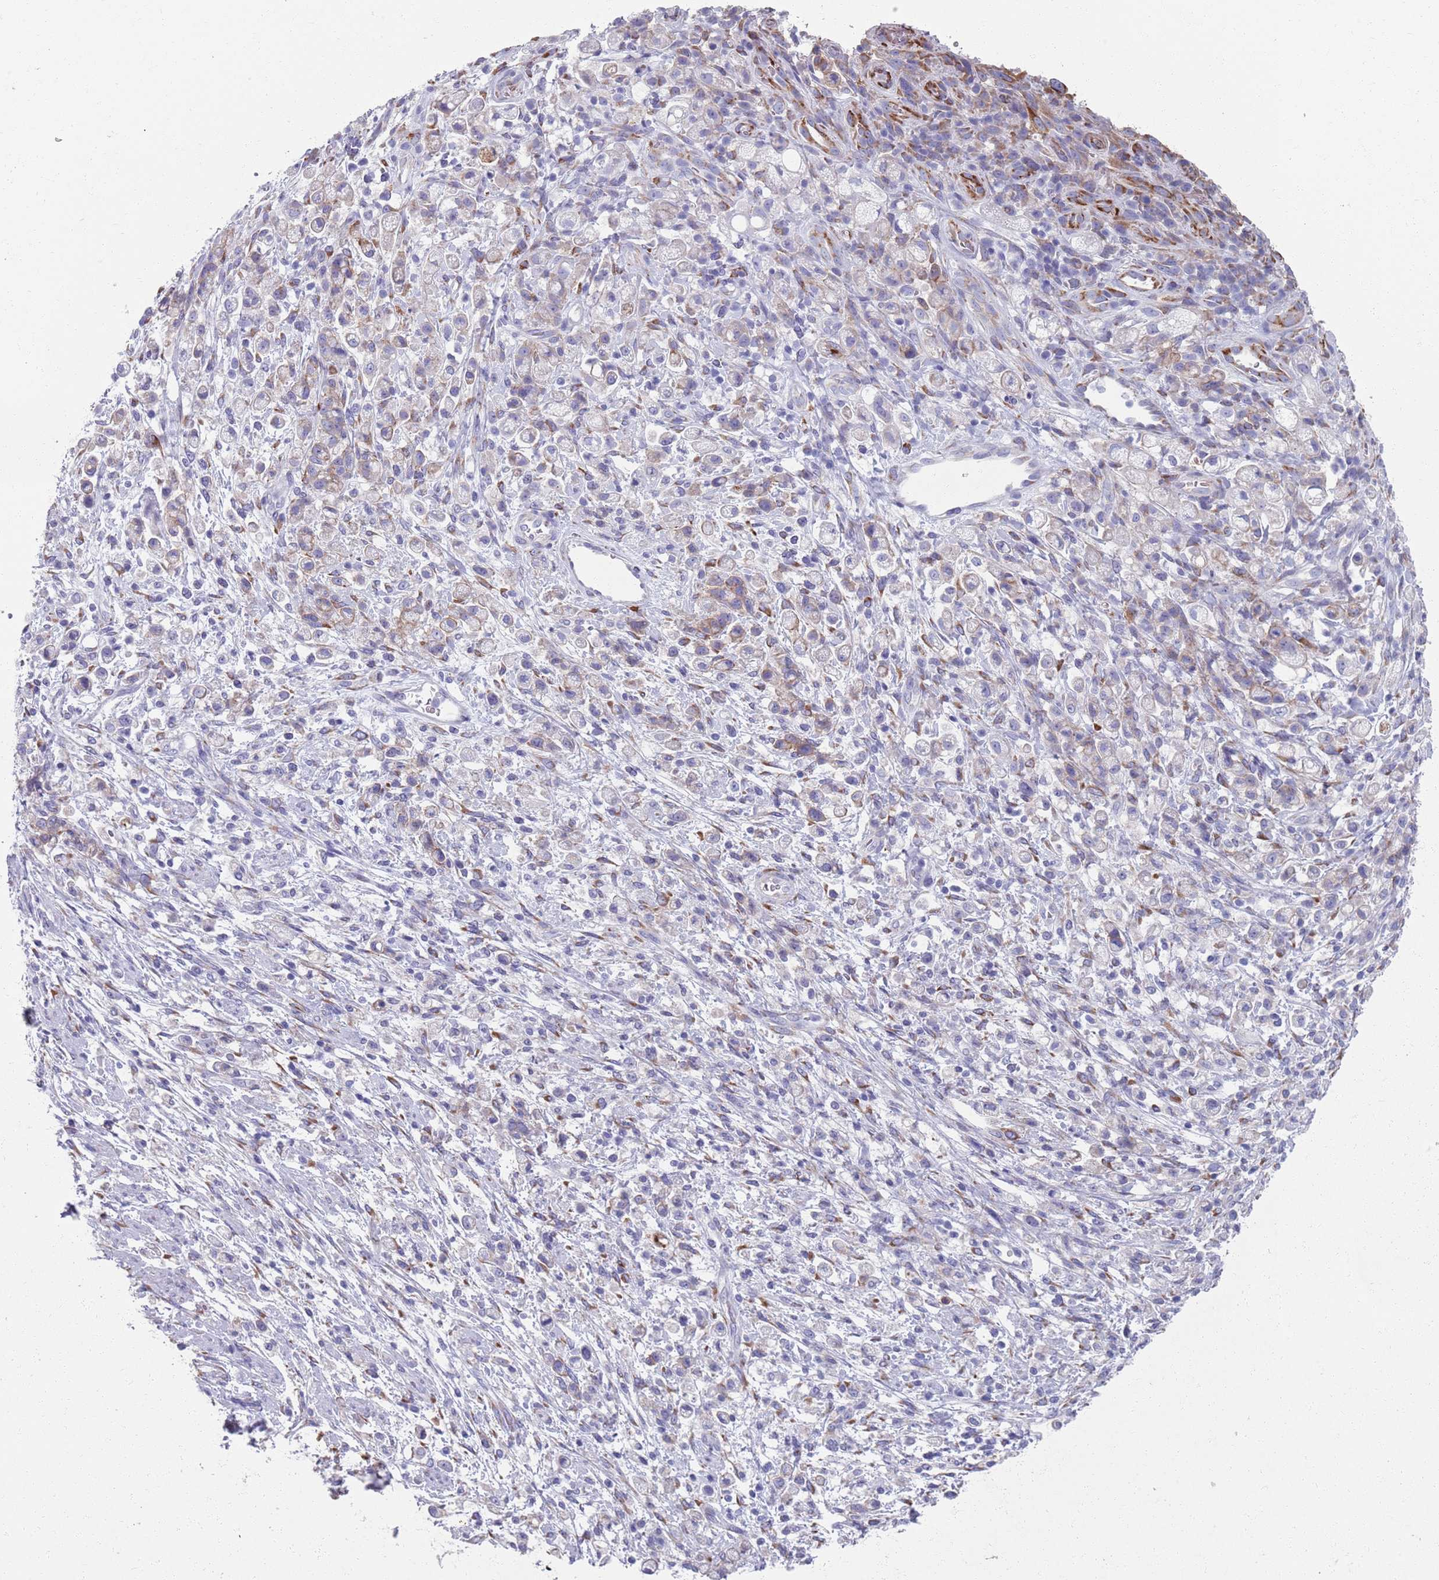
{"staining": {"intensity": "moderate", "quantity": "<25%", "location": "cytoplasmic/membranous"}, "tissue": "stomach cancer", "cell_type": "Tumor cells", "image_type": "cancer", "snomed": [{"axis": "morphology", "description": "Adenocarcinoma, NOS"}, {"axis": "topography", "description": "Stomach"}], "caption": "A high-resolution image shows IHC staining of adenocarcinoma (stomach), which shows moderate cytoplasmic/membranous staining in about <25% of tumor cells.", "gene": "PLOD1", "patient": {"sex": "female", "age": 60}}